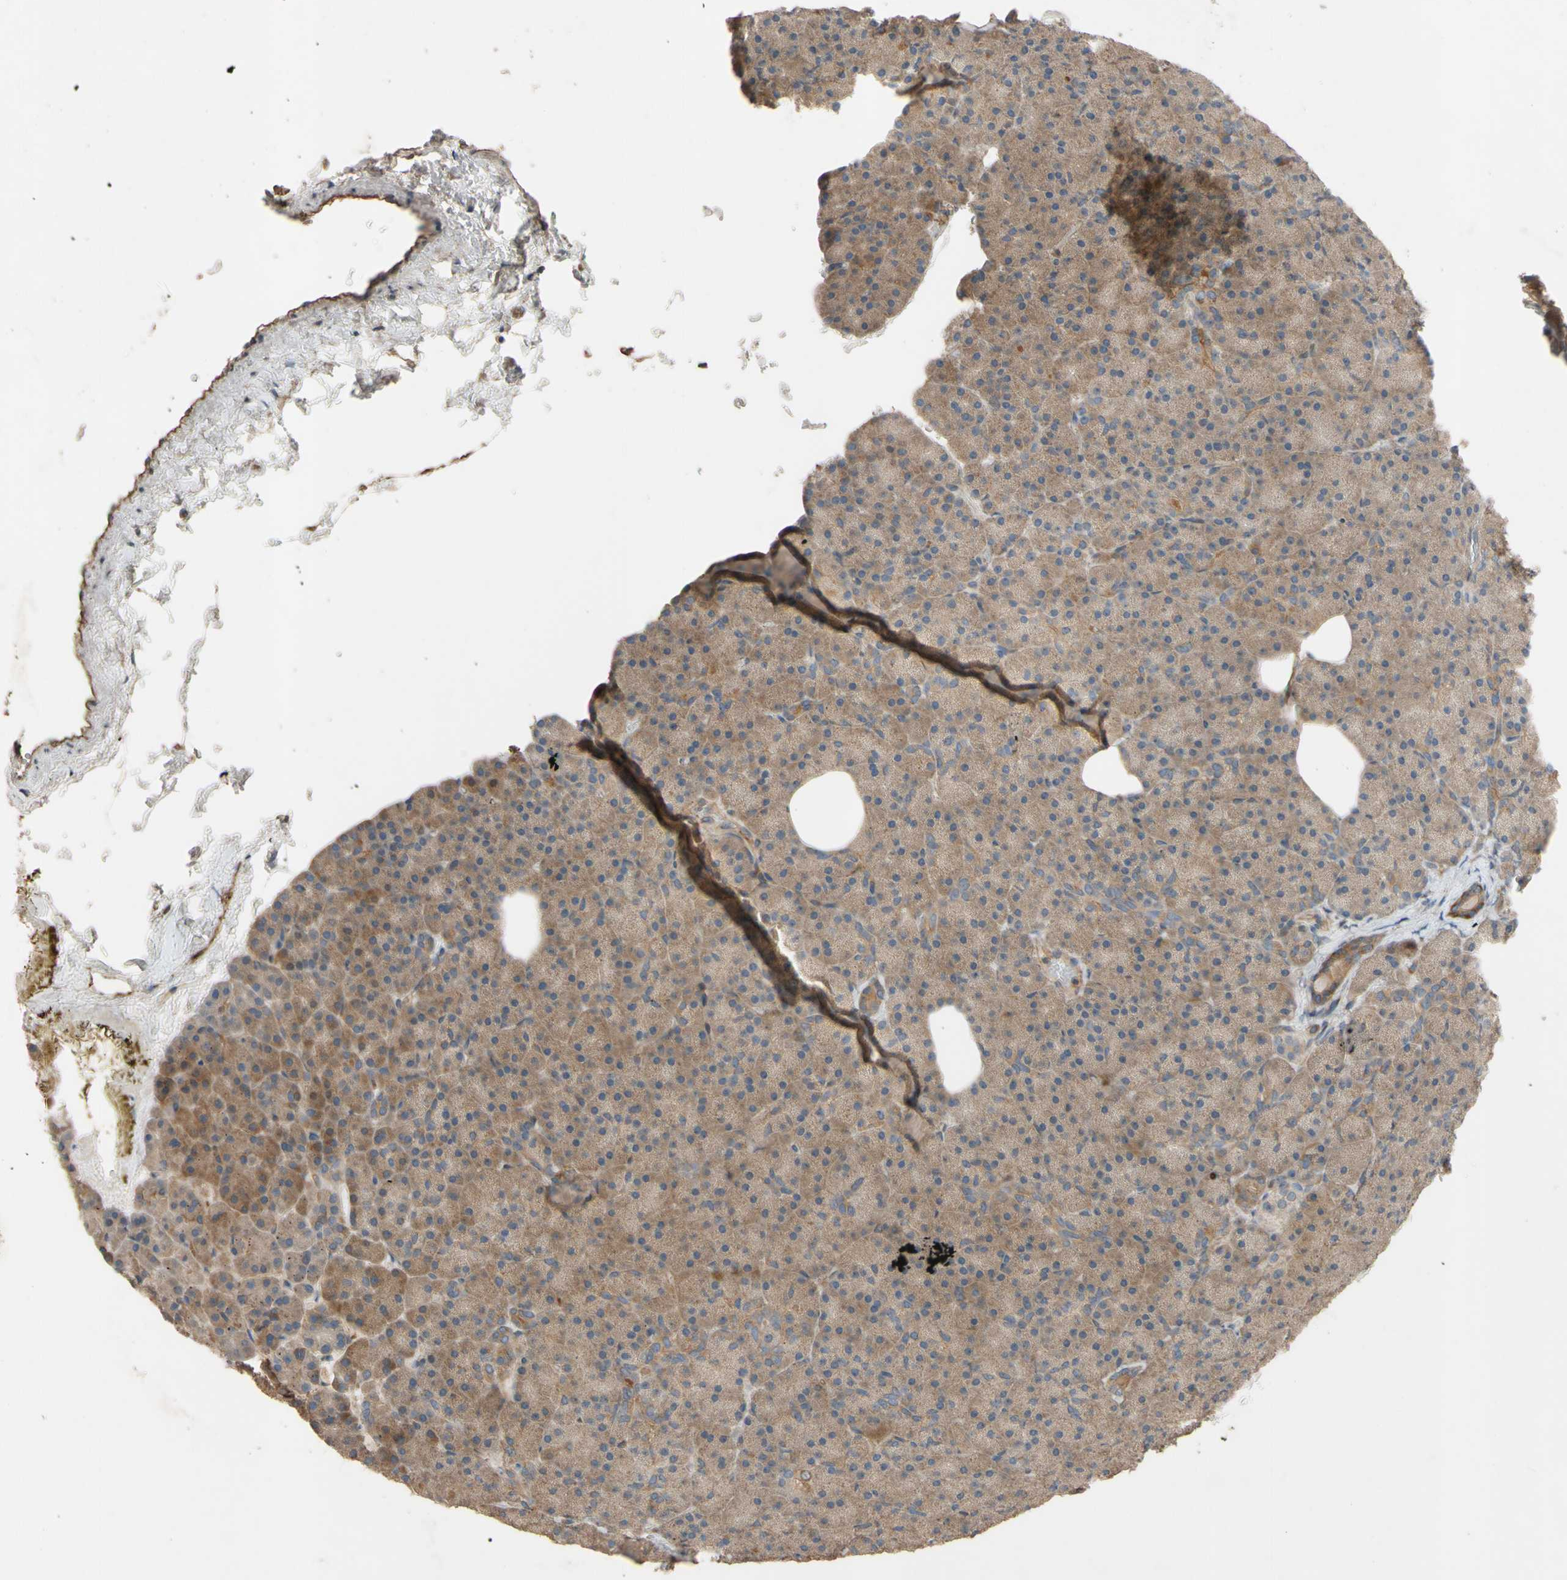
{"staining": {"intensity": "moderate", "quantity": ">75%", "location": "cytoplasmic/membranous"}, "tissue": "pancreas", "cell_type": "Exocrine glandular cells", "image_type": "normal", "snomed": [{"axis": "morphology", "description": "Normal tissue, NOS"}, {"axis": "topography", "description": "Pancreas"}], "caption": "Immunohistochemical staining of benign pancreas exhibits >75% levels of moderate cytoplasmic/membranous protein positivity in about >75% of exocrine glandular cells. Ihc stains the protein in brown and the nuclei are stained blue.", "gene": "SHROOM4", "patient": {"sex": "female", "age": 35}}